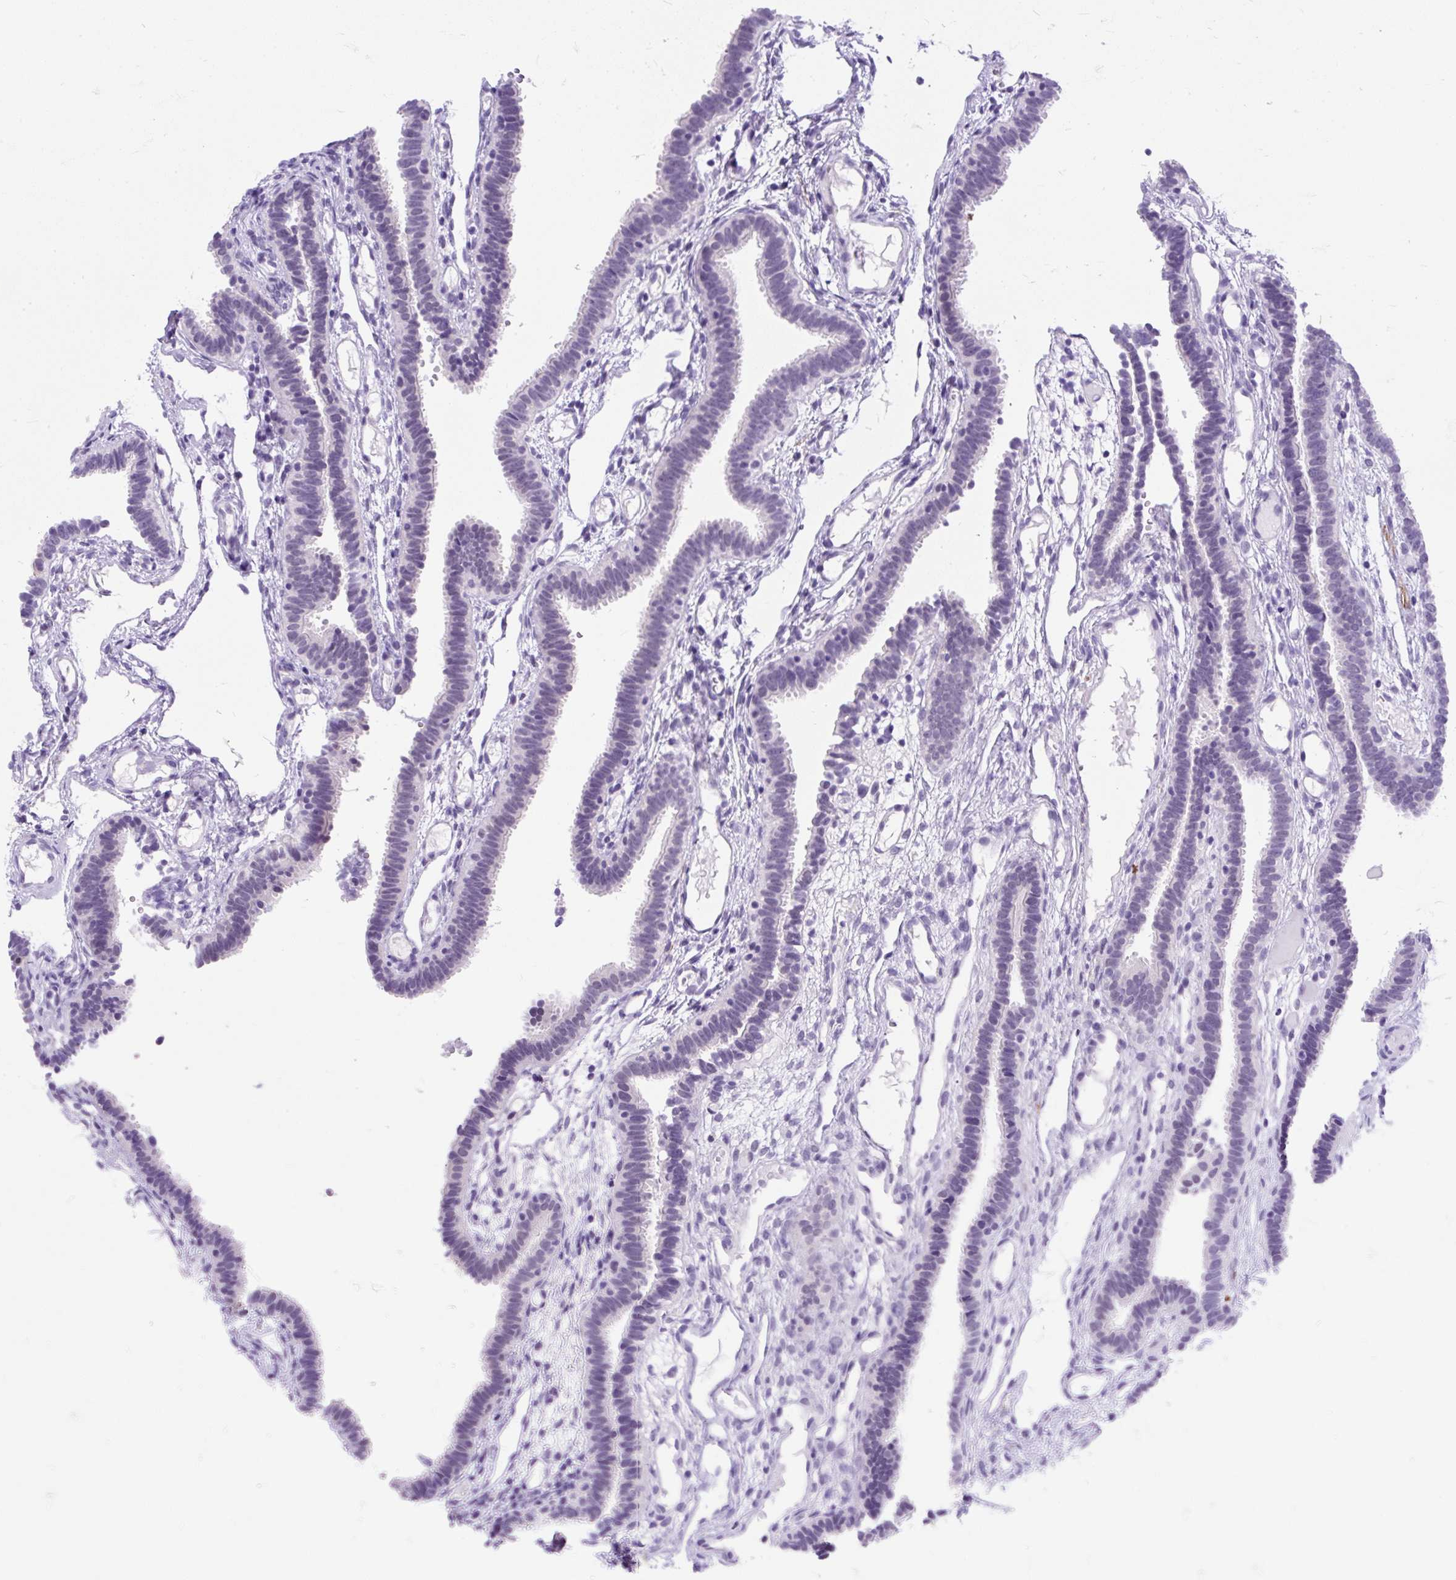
{"staining": {"intensity": "negative", "quantity": "none", "location": "none"}, "tissue": "fallopian tube", "cell_type": "Glandular cells", "image_type": "normal", "snomed": [{"axis": "morphology", "description": "Normal tissue, NOS"}, {"axis": "topography", "description": "Fallopian tube"}], "caption": "Human fallopian tube stained for a protein using IHC displays no staining in glandular cells.", "gene": "SCGB1A1", "patient": {"sex": "female", "age": 37}}